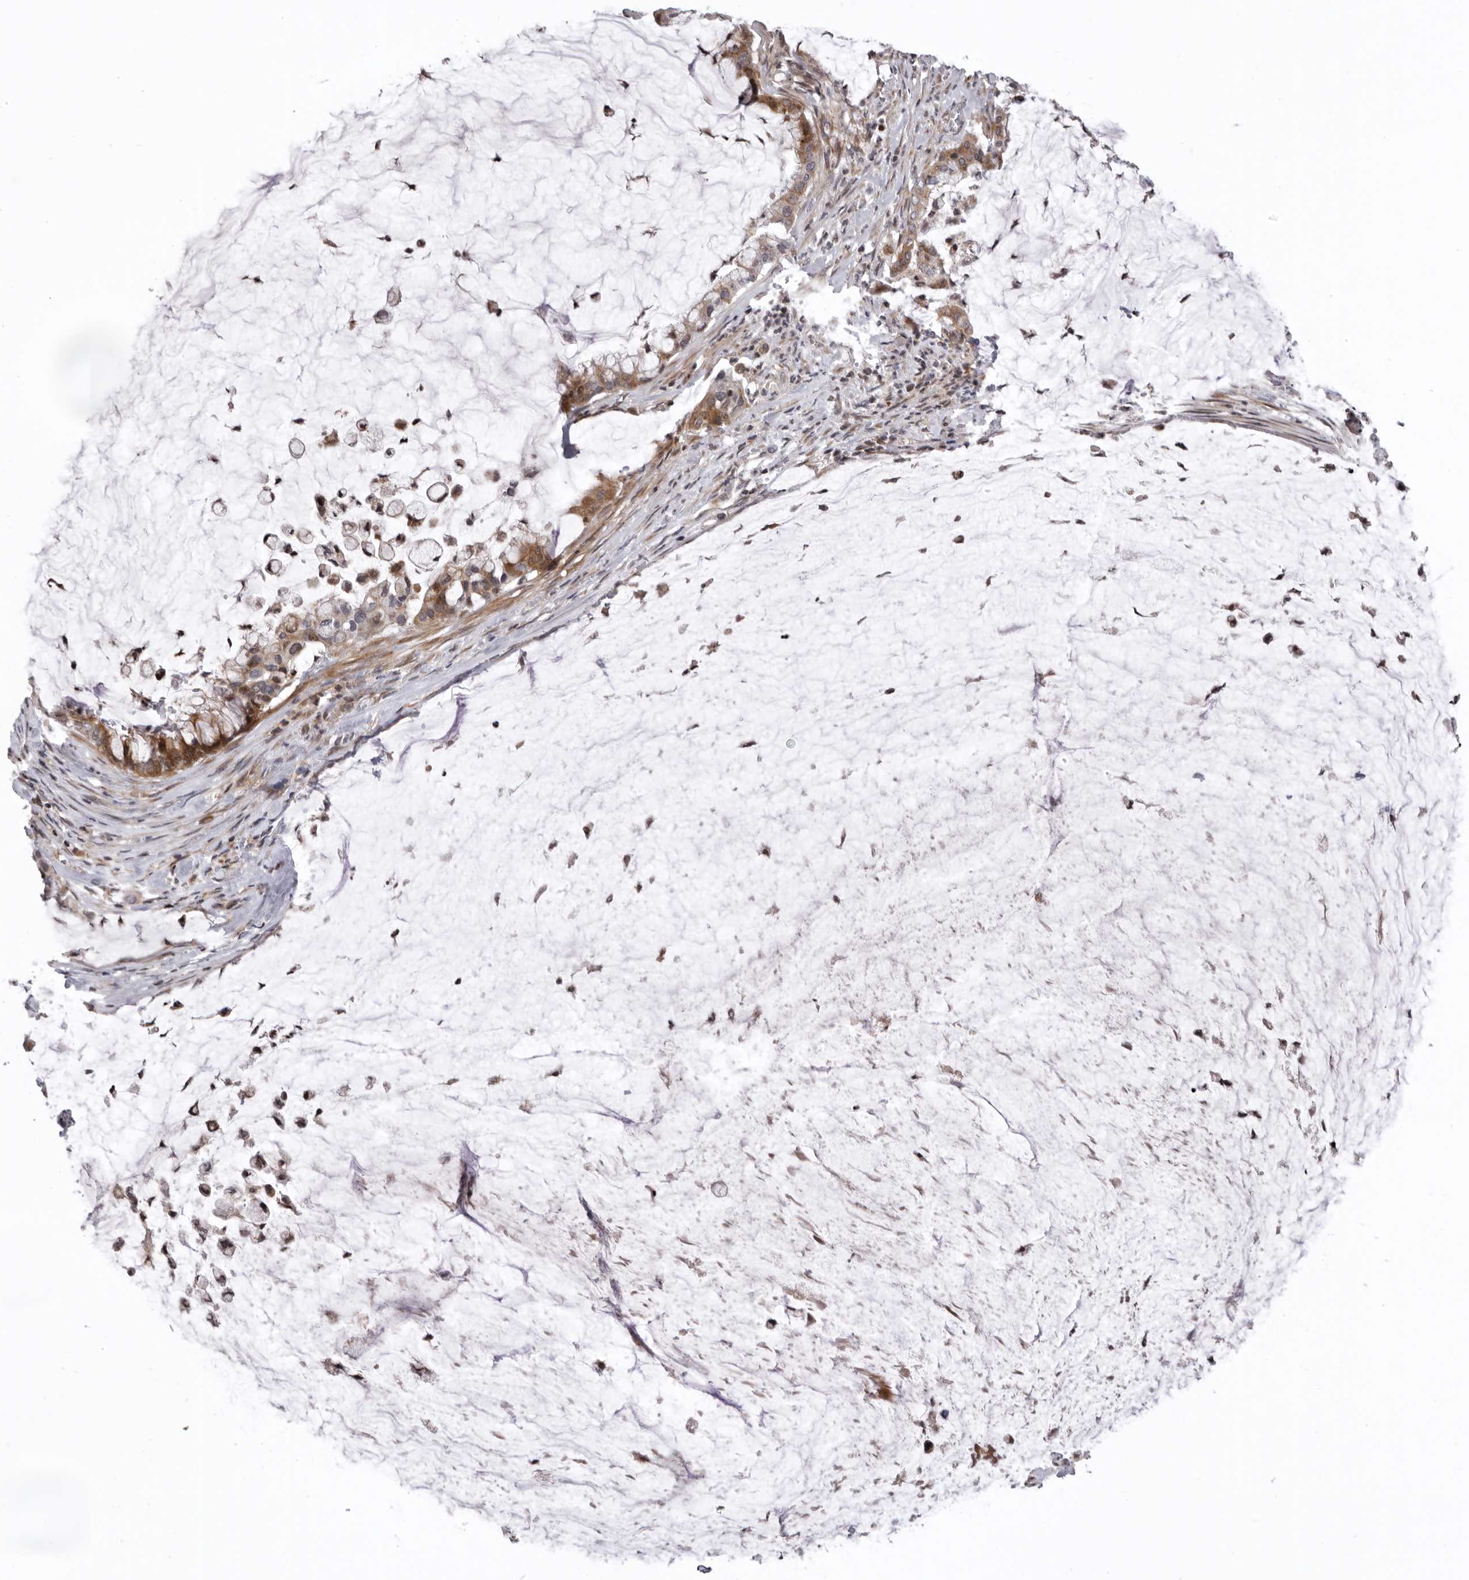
{"staining": {"intensity": "moderate", "quantity": "25%-75%", "location": "cytoplasmic/membranous,nuclear"}, "tissue": "pancreatic cancer", "cell_type": "Tumor cells", "image_type": "cancer", "snomed": [{"axis": "morphology", "description": "Adenocarcinoma, NOS"}, {"axis": "topography", "description": "Pancreas"}], "caption": "An image of pancreatic cancer stained for a protein reveals moderate cytoplasmic/membranous and nuclear brown staining in tumor cells. (DAB IHC, brown staining for protein, blue staining for nuclei).", "gene": "AZIN1", "patient": {"sex": "male", "age": 41}}